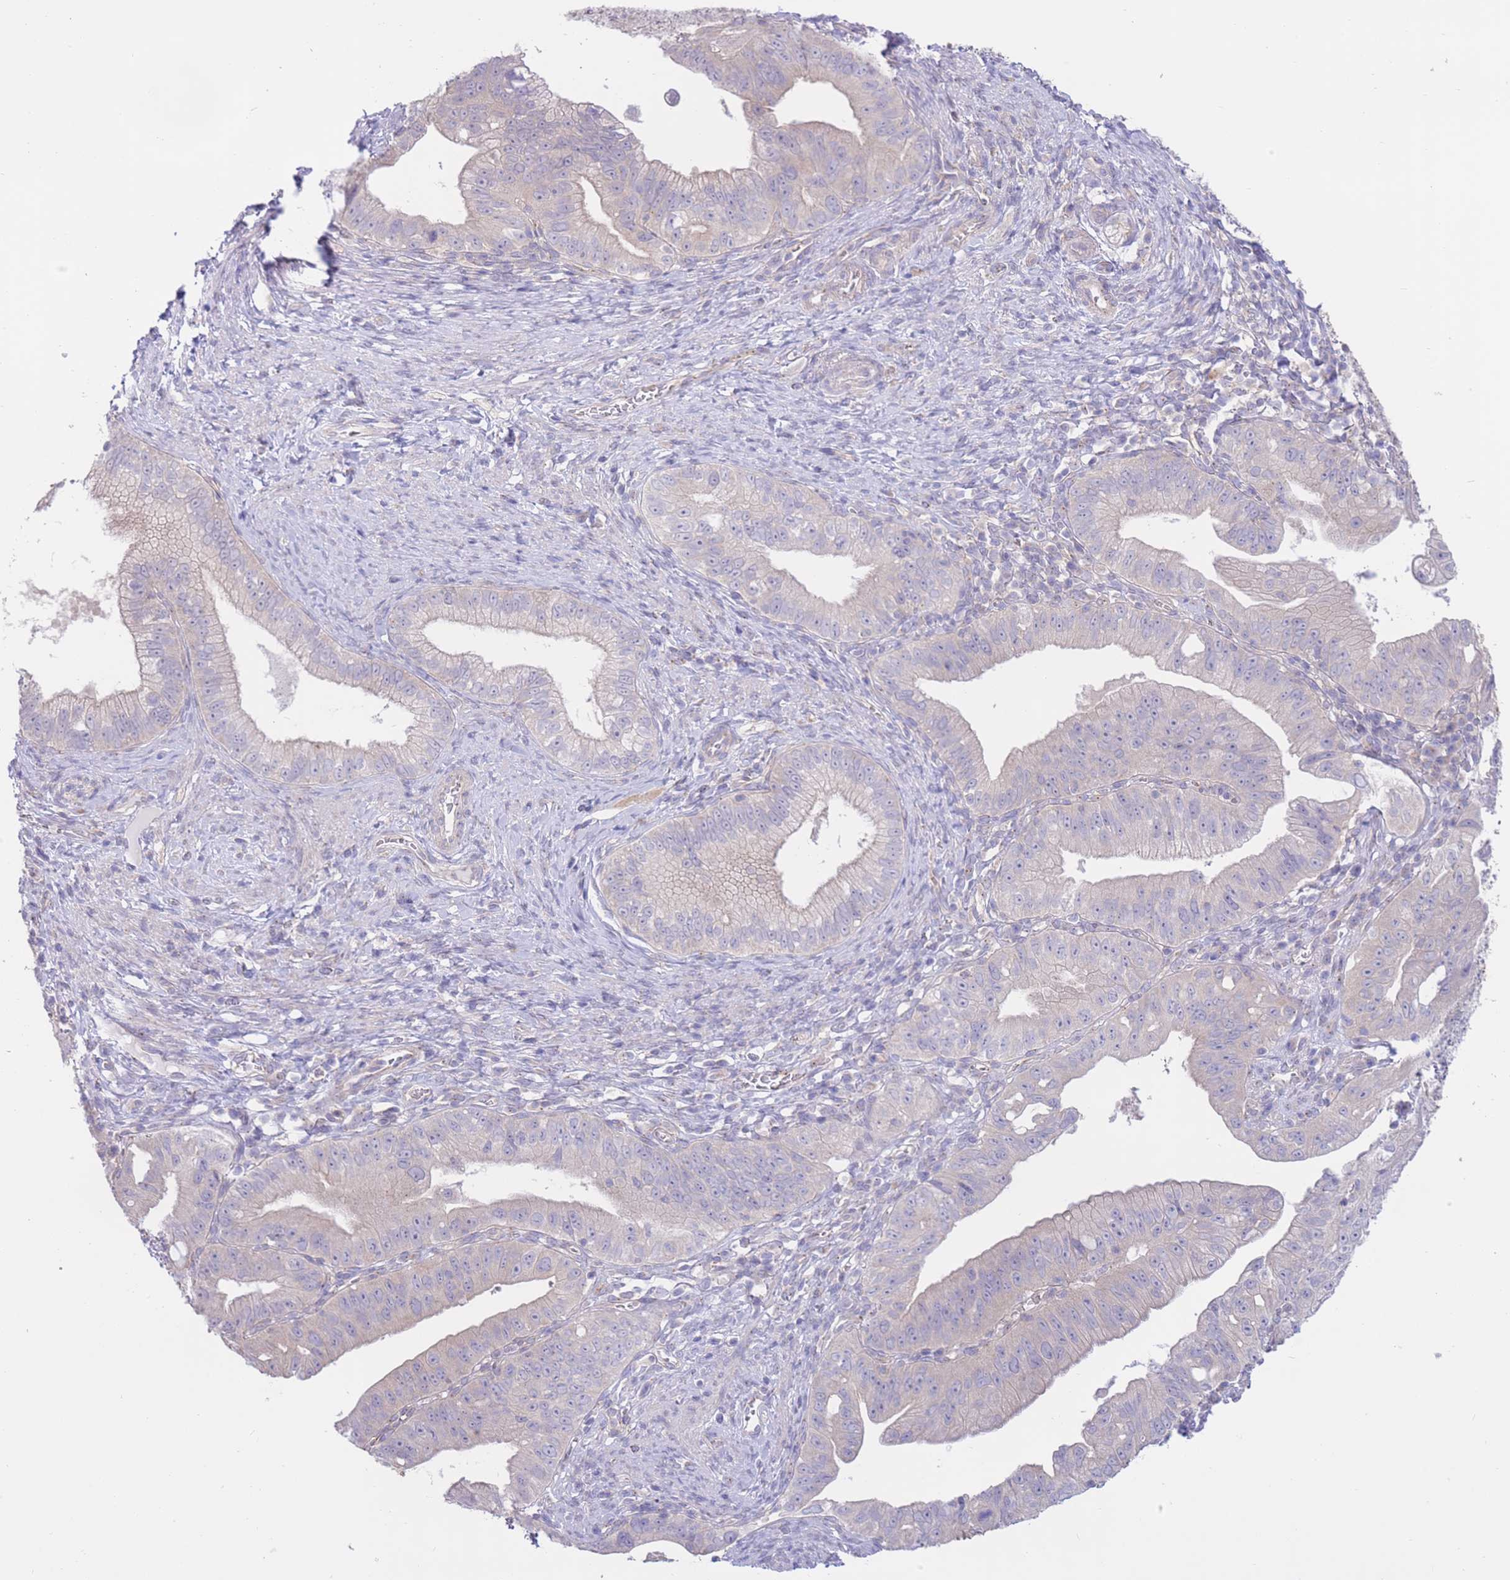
{"staining": {"intensity": "negative", "quantity": "none", "location": "none"}, "tissue": "pancreatic cancer", "cell_type": "Tumor cells", "image_type": "cancer", "snomed": [{"axis": "morphology", "description": "Adenocarcinoma, NOS"}, {"axis": "topography", "description": "Pancreas"}], "caption": "The histopathology image exhibits no staining of tumor cells in pancreatic cancer (adenocarcinoma). (Immunohistochemistry, brightfield microscopy, high magnification).", "gene": "ALS2CL", "patient": {"sex": "male", "age": 70}}